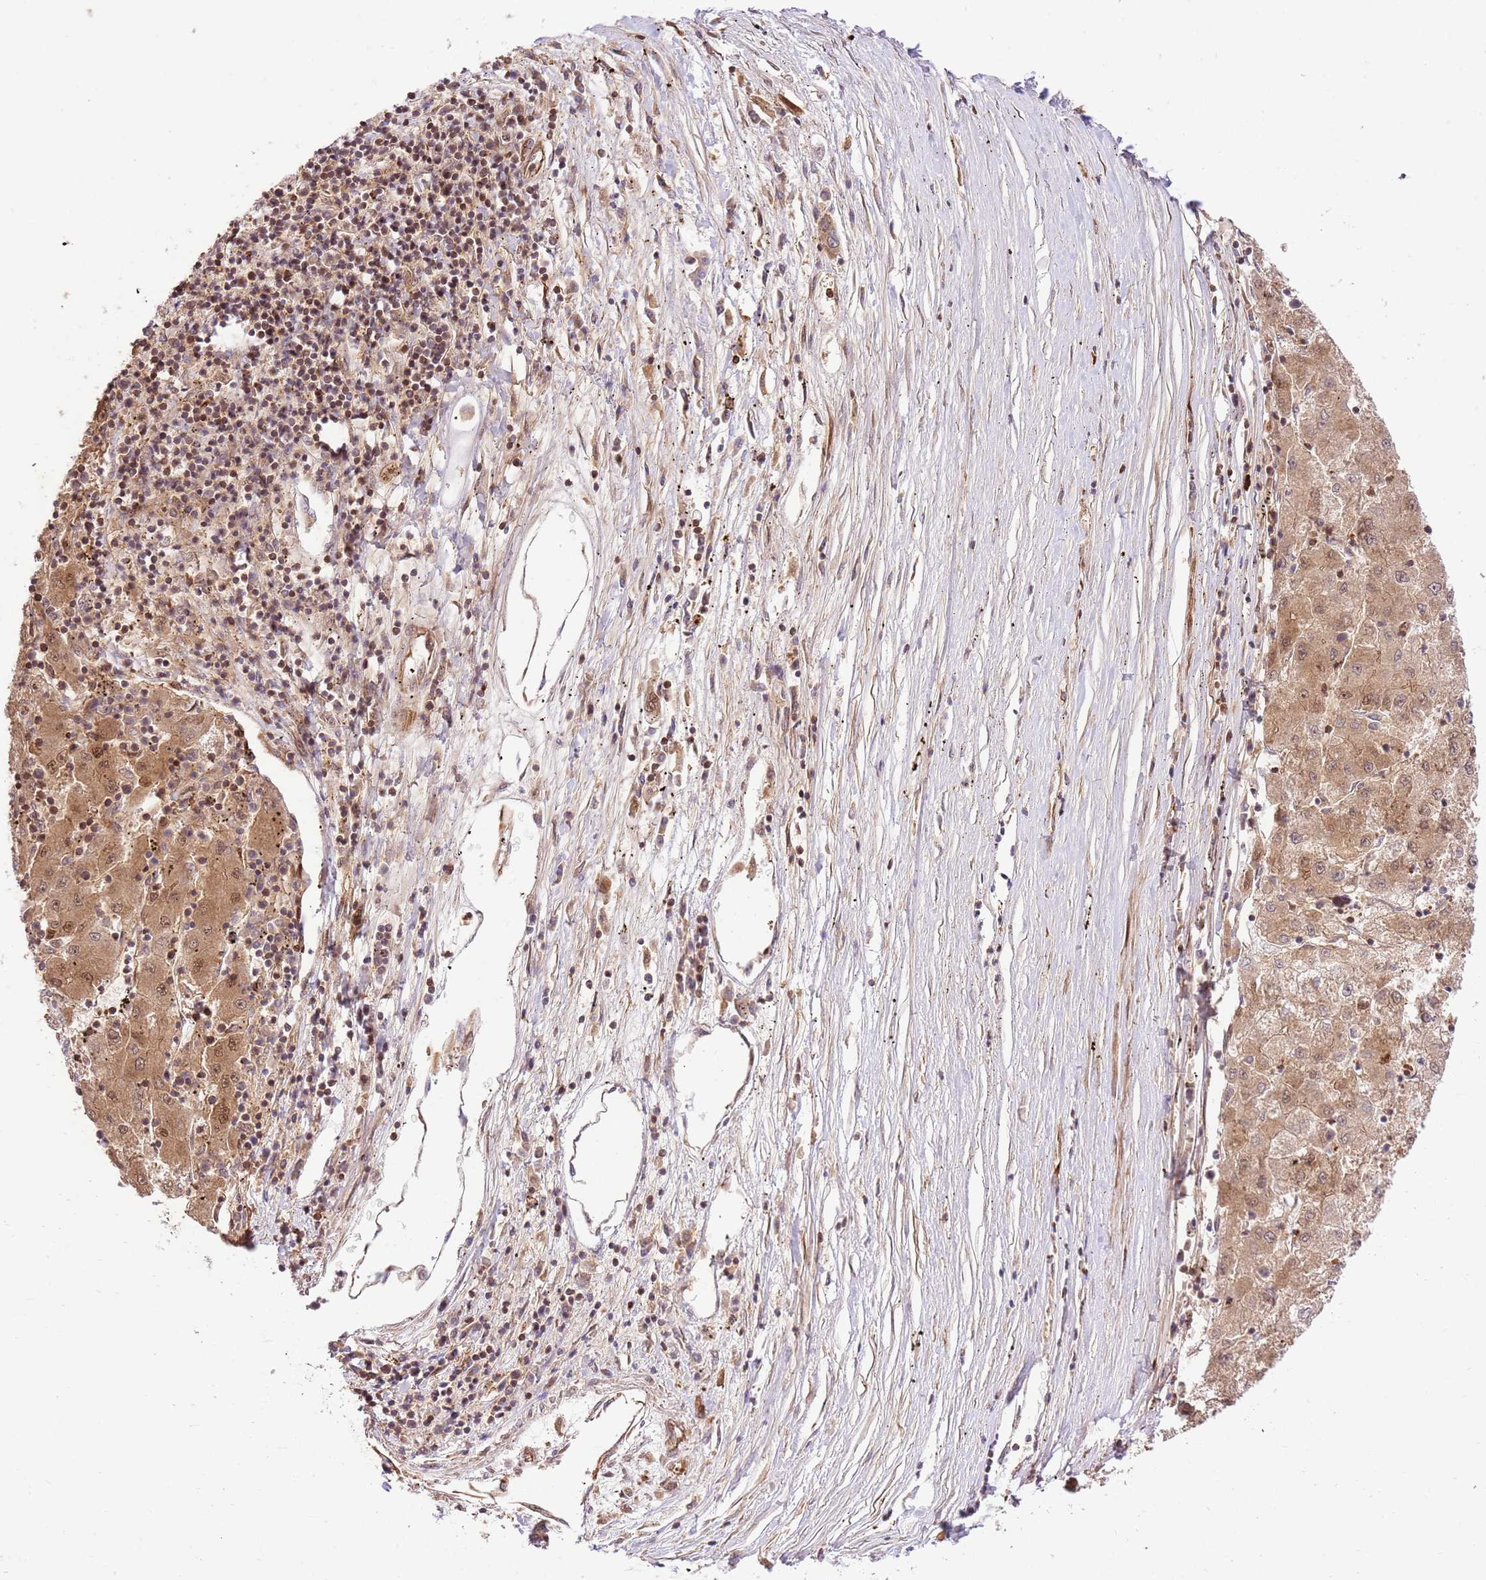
{"staining": {"intensity": "moderate", "quantity": ">75%", "location": "cytoplasmic/membranous,nuclear"}, "tissue": "liver cancer", "cell_type": "Tumor cells", "image_type": "cancer", "snomed": [{"axis": "morphology", "description": "Carcinoma, Hepatocellular, NOS"}, {"axis": "topography", "description": "Liver"}], "caption": "Protein expression analysis of human hepatocellular carcinoma (liver) reveals moderate cytoplasmic/membranous and nuclear positivity in approximately >75% of tumor cells.", "gene": "KATNAL2", "patient": {"sex": "male", "age": 72}}